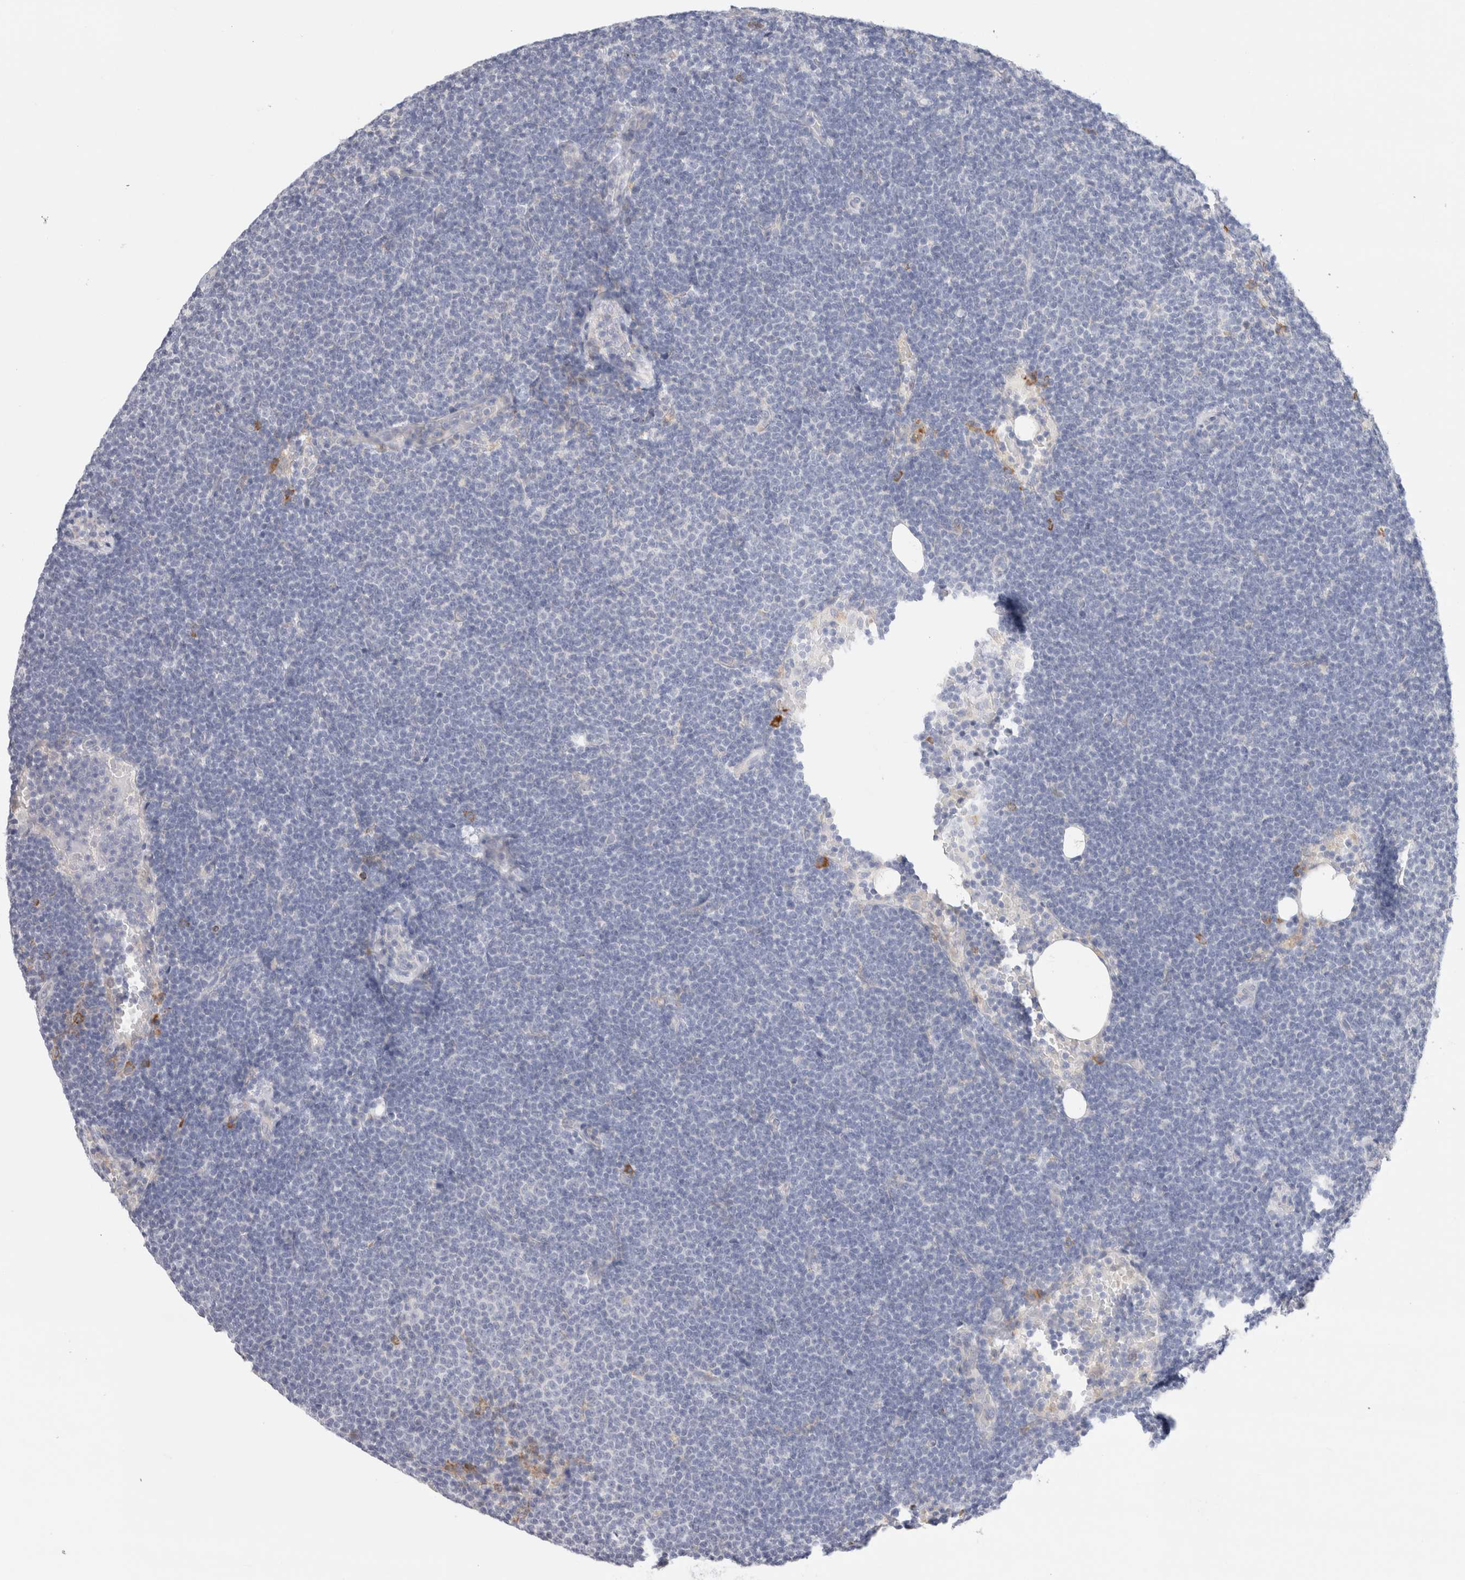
{"staining": {"intensity": "negative", "quantity": "none", "location": "none"}, "tissue": "lymphoma", "cell_type": "Tumor cells", "image_type": "cancer", "snomed": [{"axis": "morphology", "description": "Malignant lymphoma, non-Hodgkin's type, Low grade"}, {"axis": "topography", "description": "Lymph node"}], "caption": "Immunohistochemistry (IHC) photomicrograph of human malignant lymphoma, non-Hodgkin's type (low-grade) stained for a protein (brown), which displays no positivity in tumor cells.", "gene": "CSK", "patient": {"sex": "female", "age": 53}}